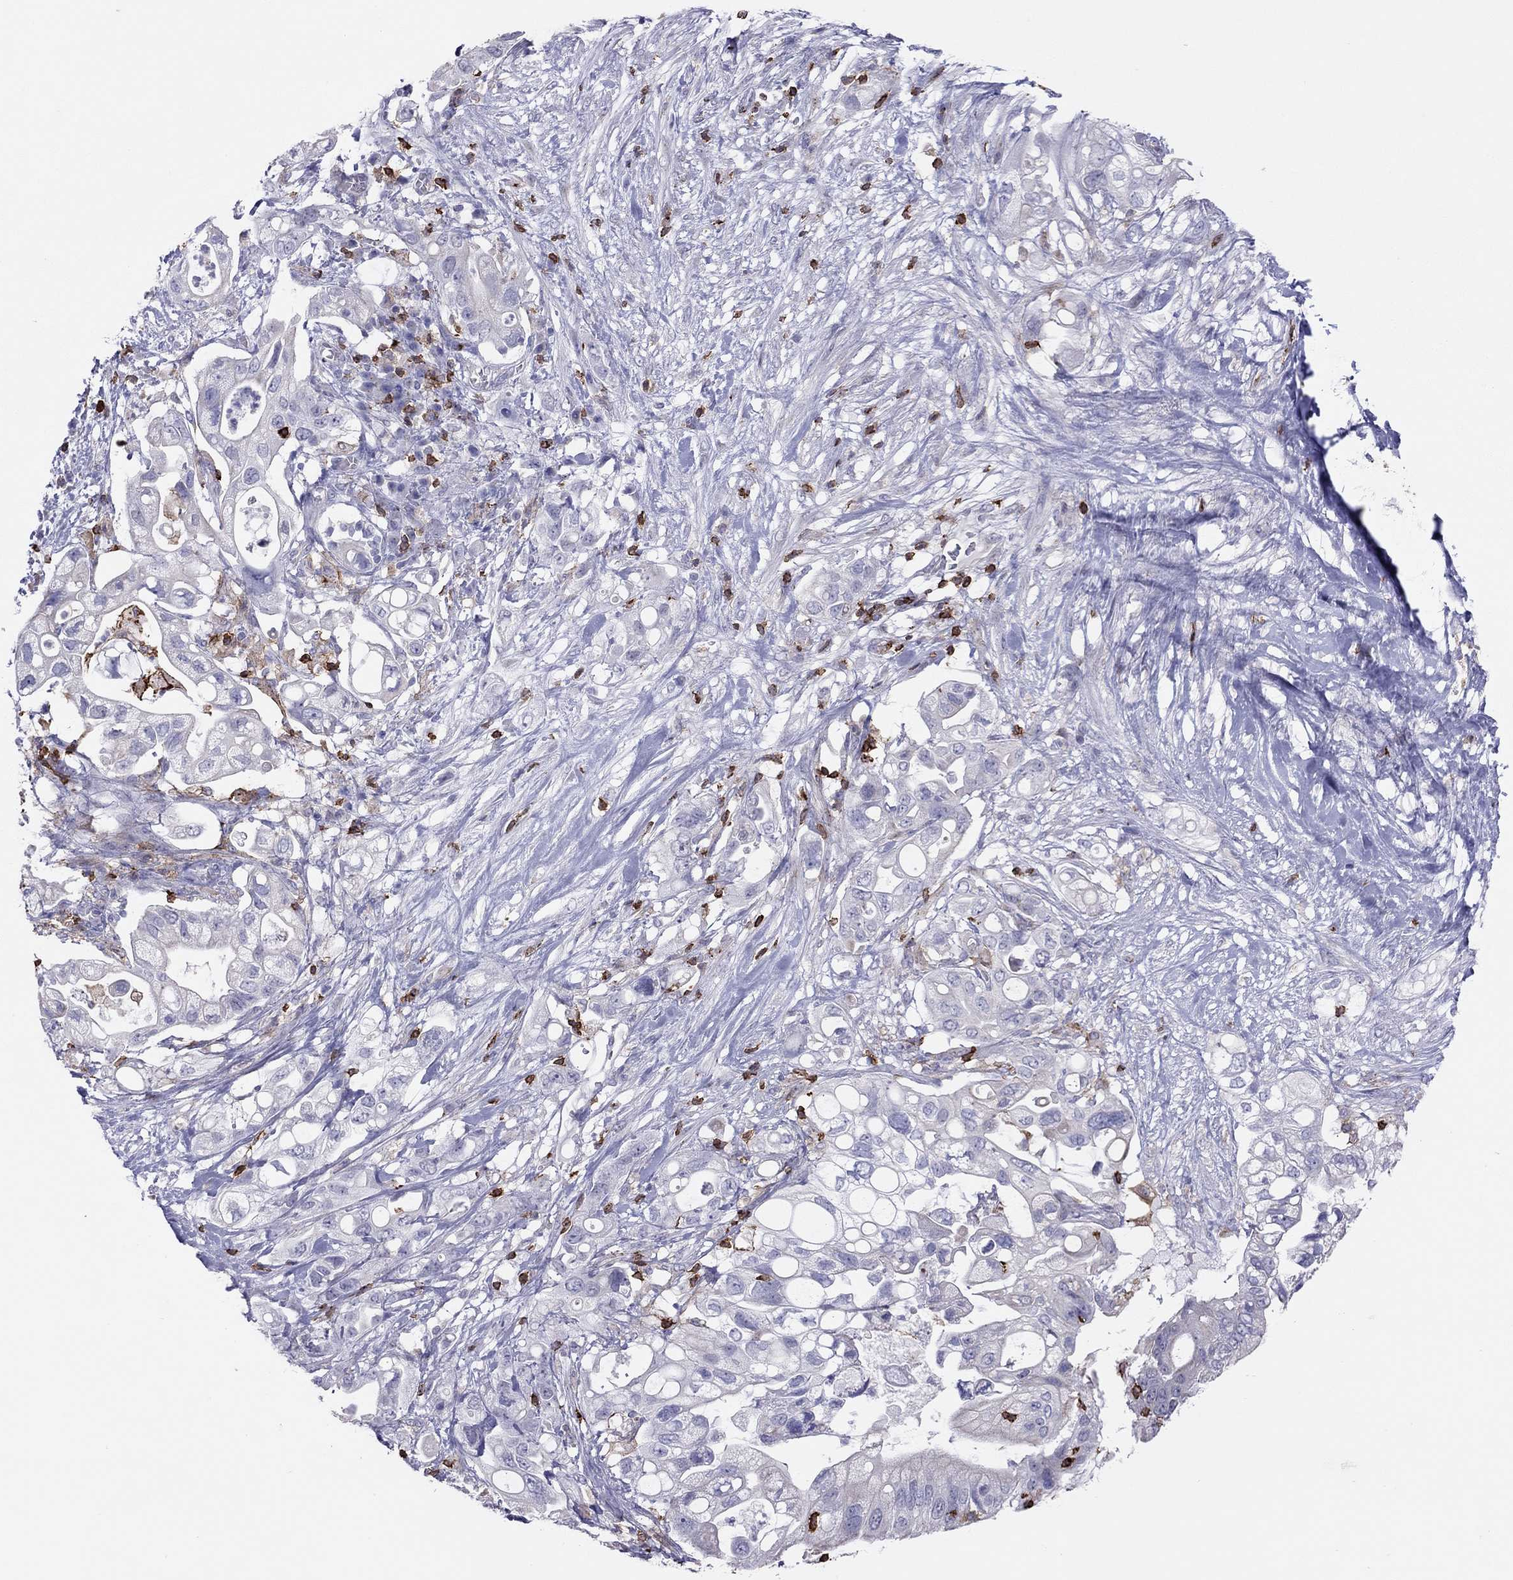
{"staining": {"intensity": "negative", "quantity": "none", "location": "none"}, "tissue": "pancreatic cancer", "cell_type": "Tumor cells", "image_type": "cancer", "snomed": [{"axis": "morphology", "description": "Adenocarcinoma, NOS"}, {"axis": "topography", "description": "Pancreas"}], "caption": "Pancreatic cancer stained for a protein using IHC exhibits no staining tumor cells.", "gene": "MND1", "patient": {"sex": "female", "age": 72}}